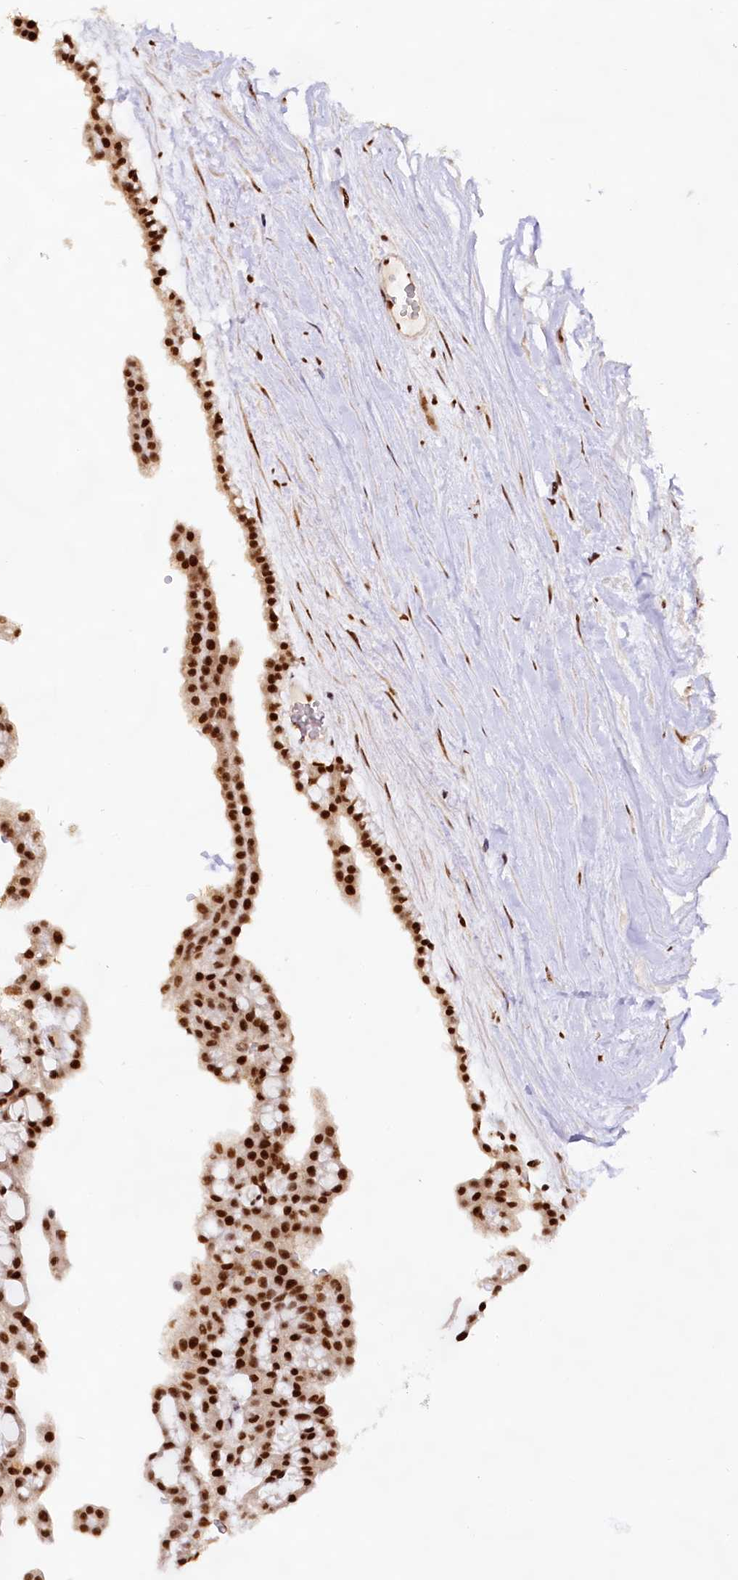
{"staining": {"intensity": "strong", "quantity": ">75%", "location": "nuclear"}, "tissue": "renal cancer", "cell_type": "Tumor cells", "image_type": "cancer", "snomed": [{"axis": "morphology", "description": "Adenocarcinoma, NOS"}, {"axis": "topography", "description": "Kidney"}], "caption": "Renal cancer stained with immunohistochemistry (IHC) demonstrates strong nuclear staining in approximately >75% of tumor cells. (DAB (3,3'-diaminobenzidine) IHC with brightfield microscopy, high magnification).", "gene": "HIRA", "patient": {"sex": "male", "age": 63}}